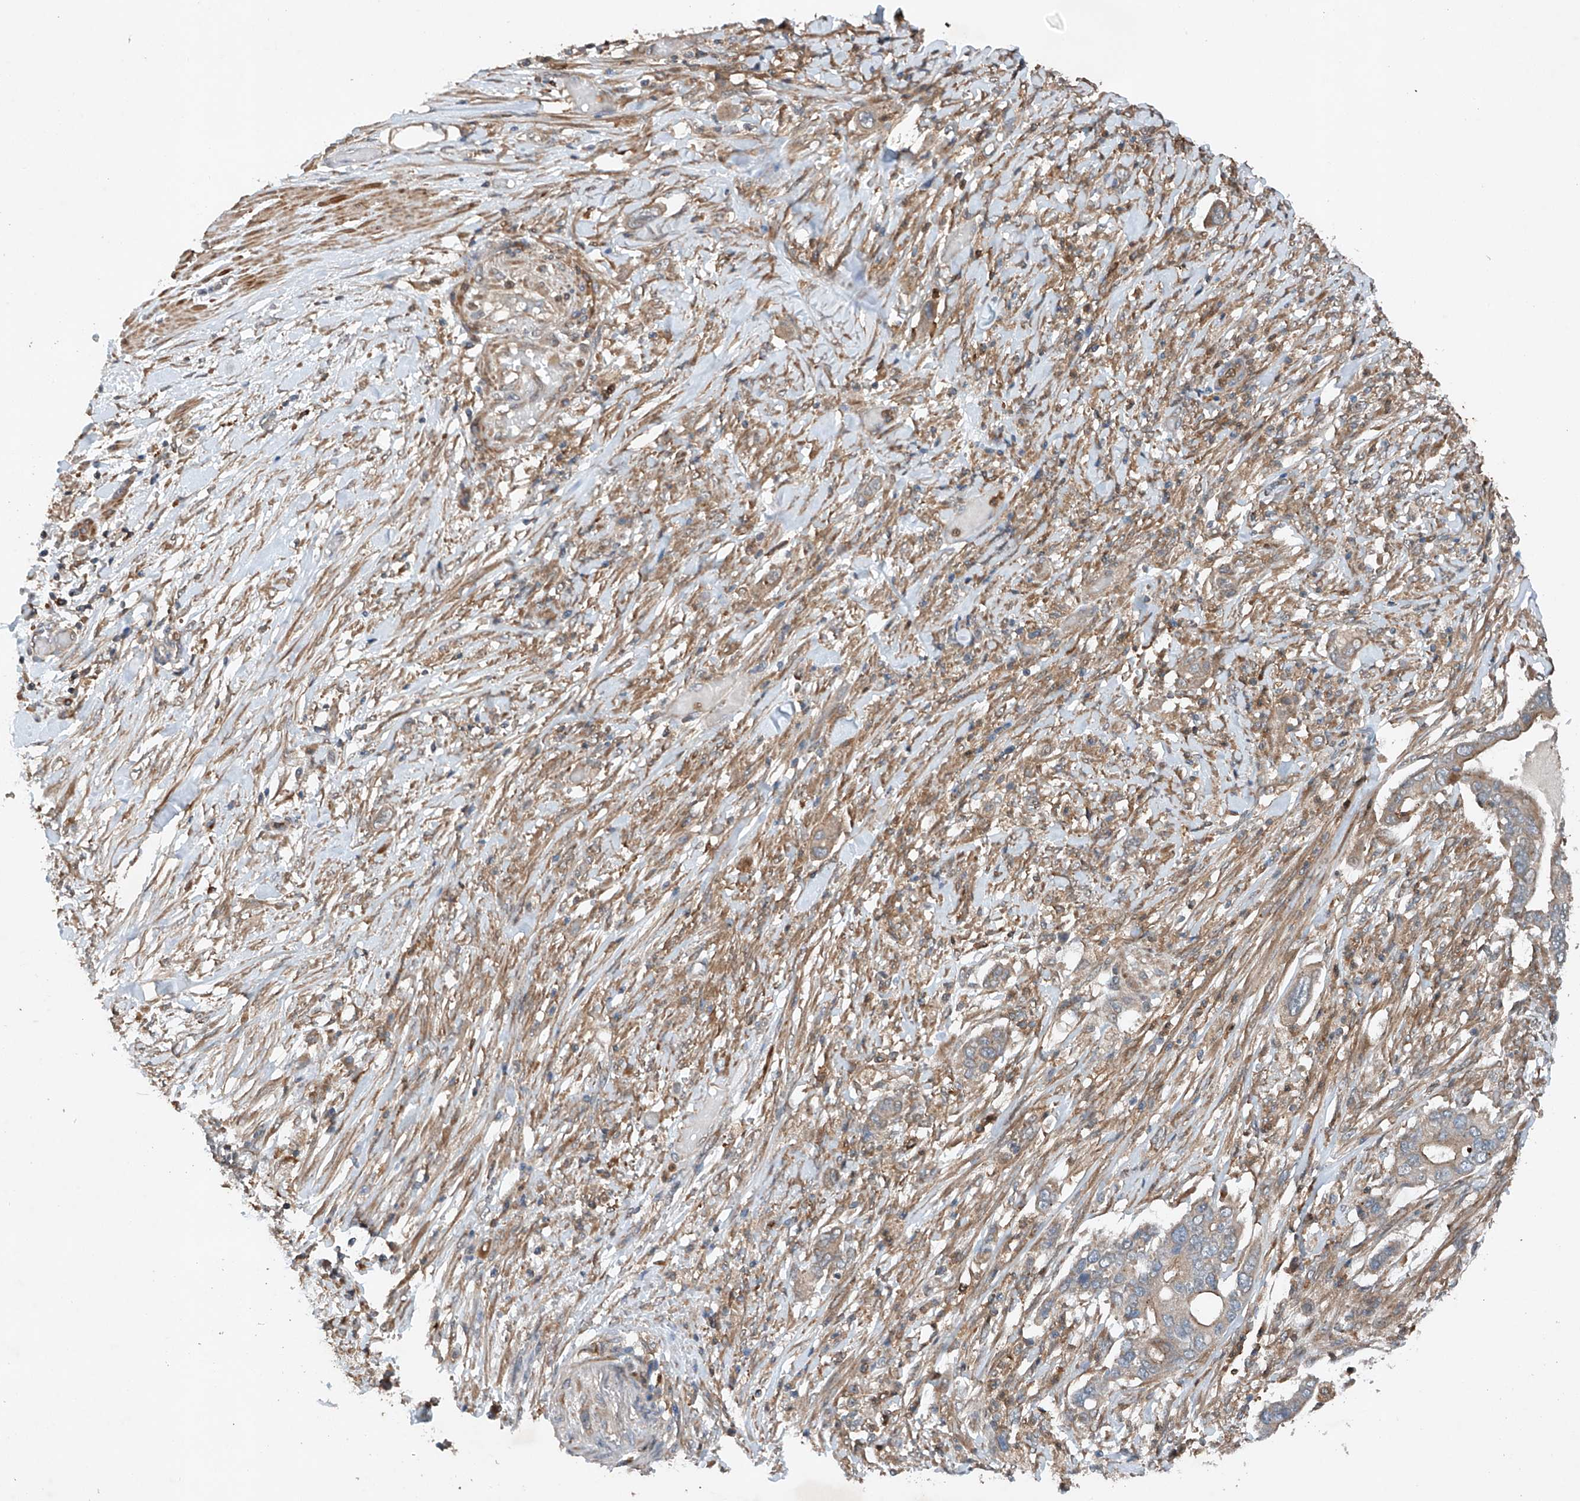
{"staining": {"intensity": "weak", "quantity": ">75%", "location": "cytoplasmic/membranous"}, "tissue": "pancreatic cancer", "cell_type": "Tumor cells", "image_type": "cancer", "snomed": [{"axis": "morphology", "description": "Adenocarcinoma, NOS"}, {"axis": "topography", "description": "Pancreas"}], "caption": "Pancreatic cancer (adenocarcinoma) was stained to show a protein in brown. There is low levels of weak cytoplasmic/membranous expression in about >75% of tumor cells.", "gene": "CEP85L", "patient": {"sex": "male", "age": 68}}